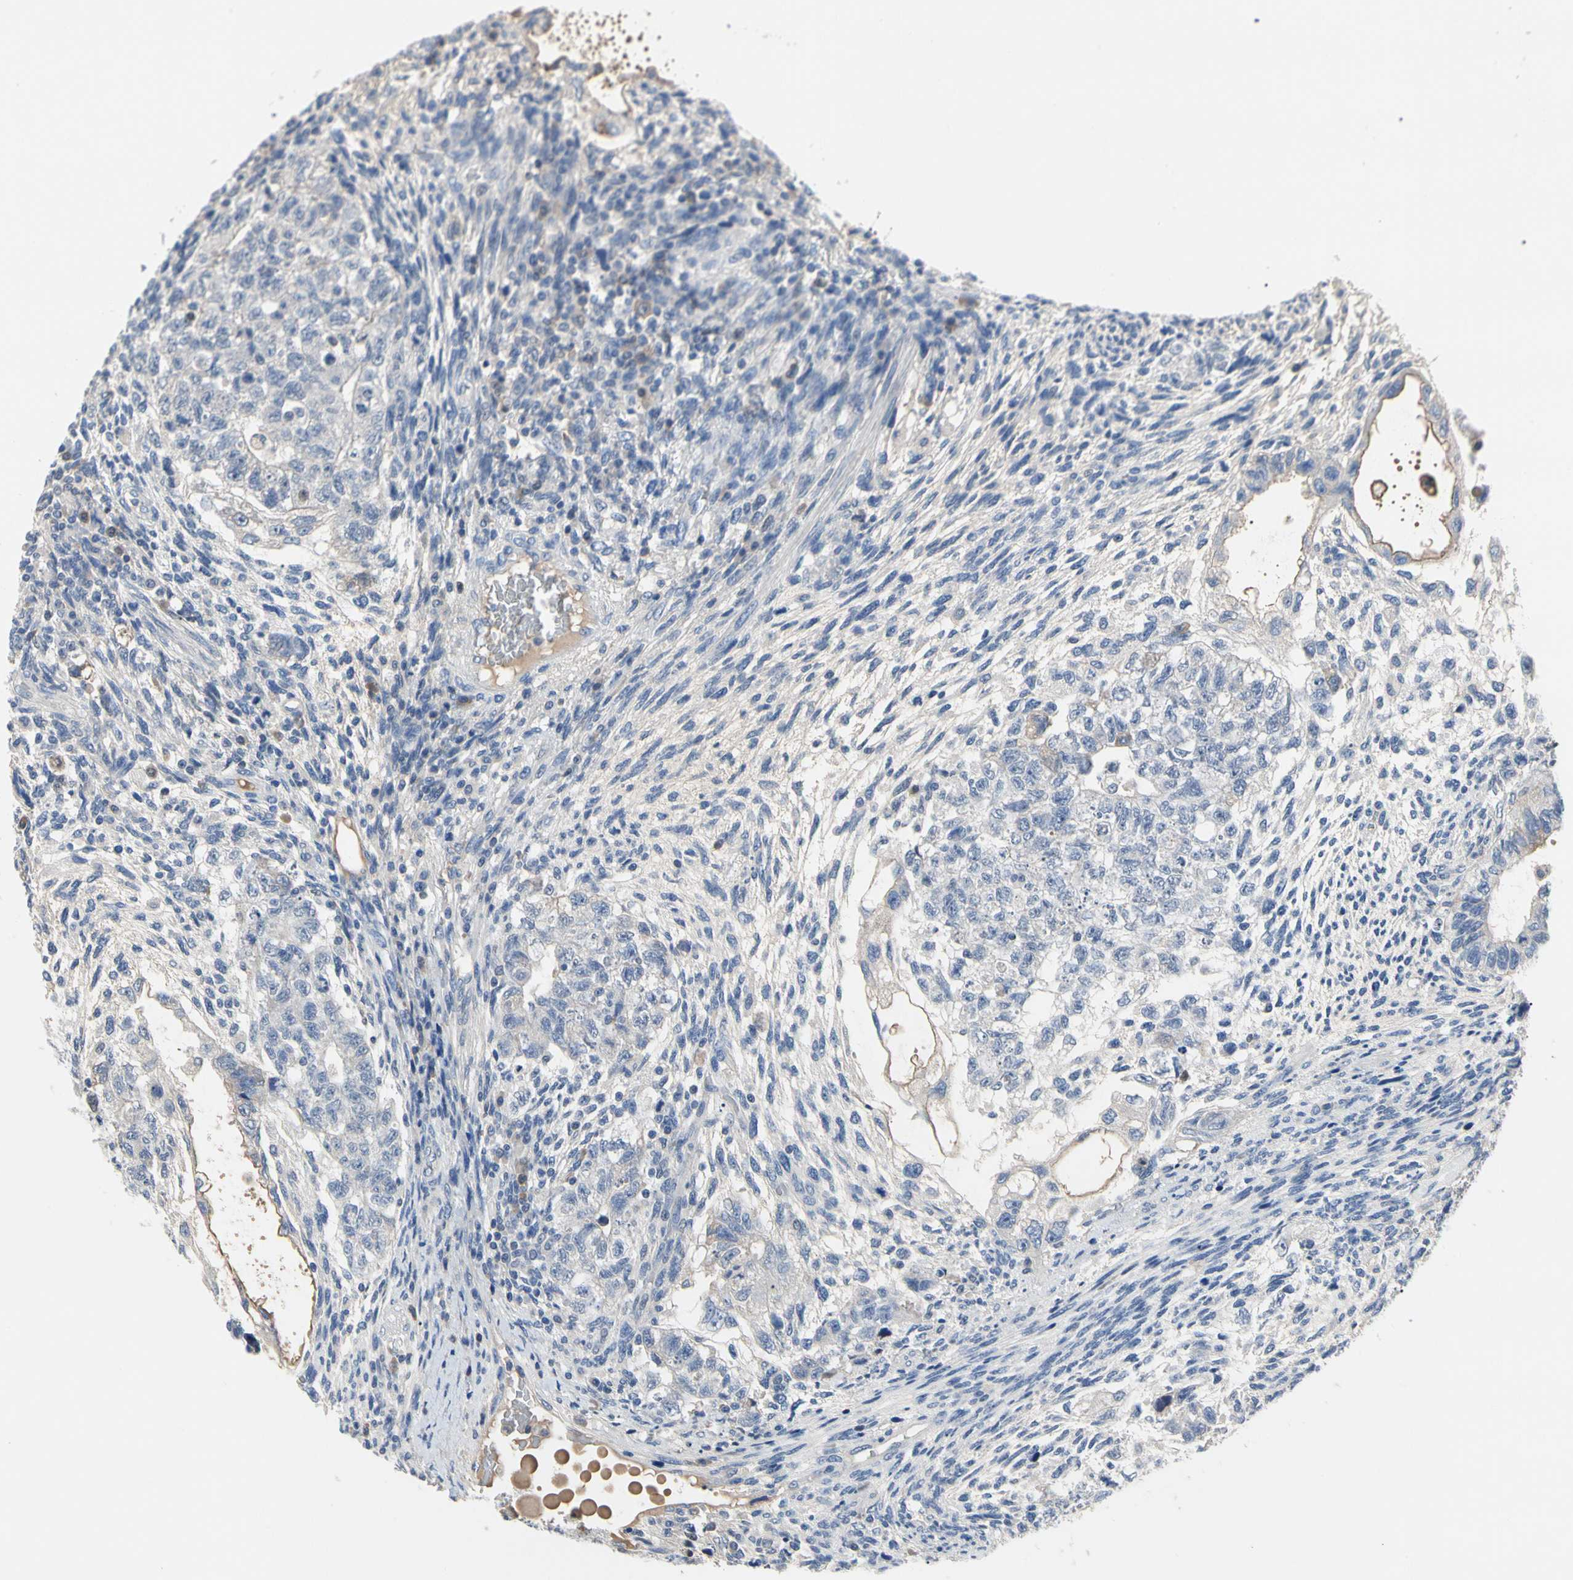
{"staining": {"intensity": "negative", "quantity": "none", "location": "none"}, "tissue": "testis cancer", "cell_type": "Tumor cells", "image_type": "cancer", "snomed": [{"axis": "morphology", "description": "Normal tissue, NOS"}, {"axis": "morphology", "description": "Carcinoma, Embryonal, NOS"}, {"axis": "topography", "description": "Testis"}], "caption": "This is an IHC image of testis cancer. There is no staining in tumor cells.", "gene": "ECRG4", "patient": {"sex": "male", "age": 36}}